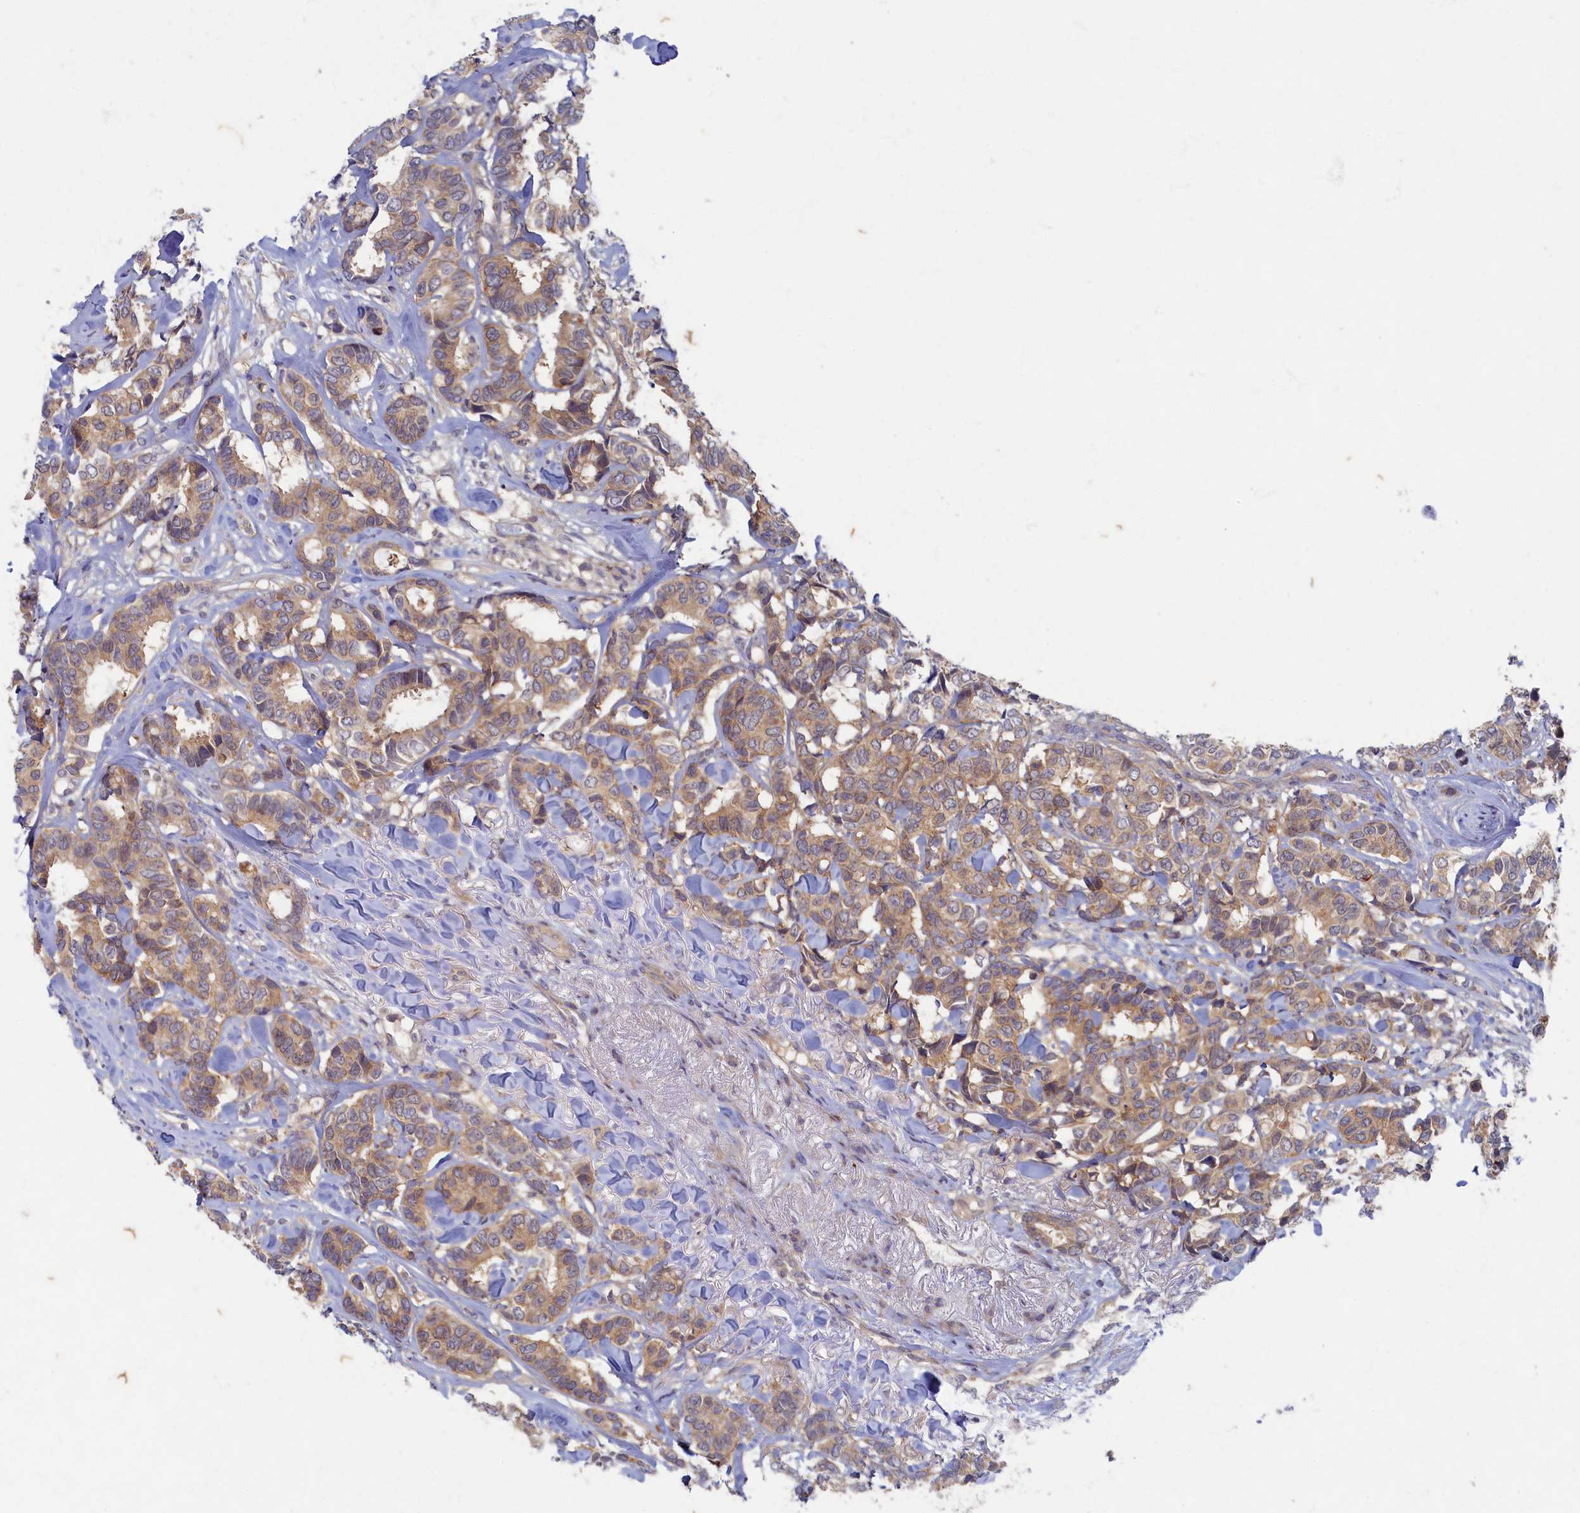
{"staining": {"intensity": "weak", "quantity": ">75%", "location": "cytoplasmic/membranous"}, "tissue": "breast cancer", "cell_type": "Tumor cells", "image_type": "cancer", "snomed": [{"axis": "morphology", "description": "Duct carcinoma"}, {"axis": "topography", "description": "Breast"}], "caption": "Immunohistochemistry histopathology image of breast infiltrating ductal carcinoma stained for a protein (brown), which exhibits low levels of weak cytoplasmic/membranous expression in approximately >75% of tumor cells.", "gene": "WDR59", "patient": {"sex": "female", "age": 87}}